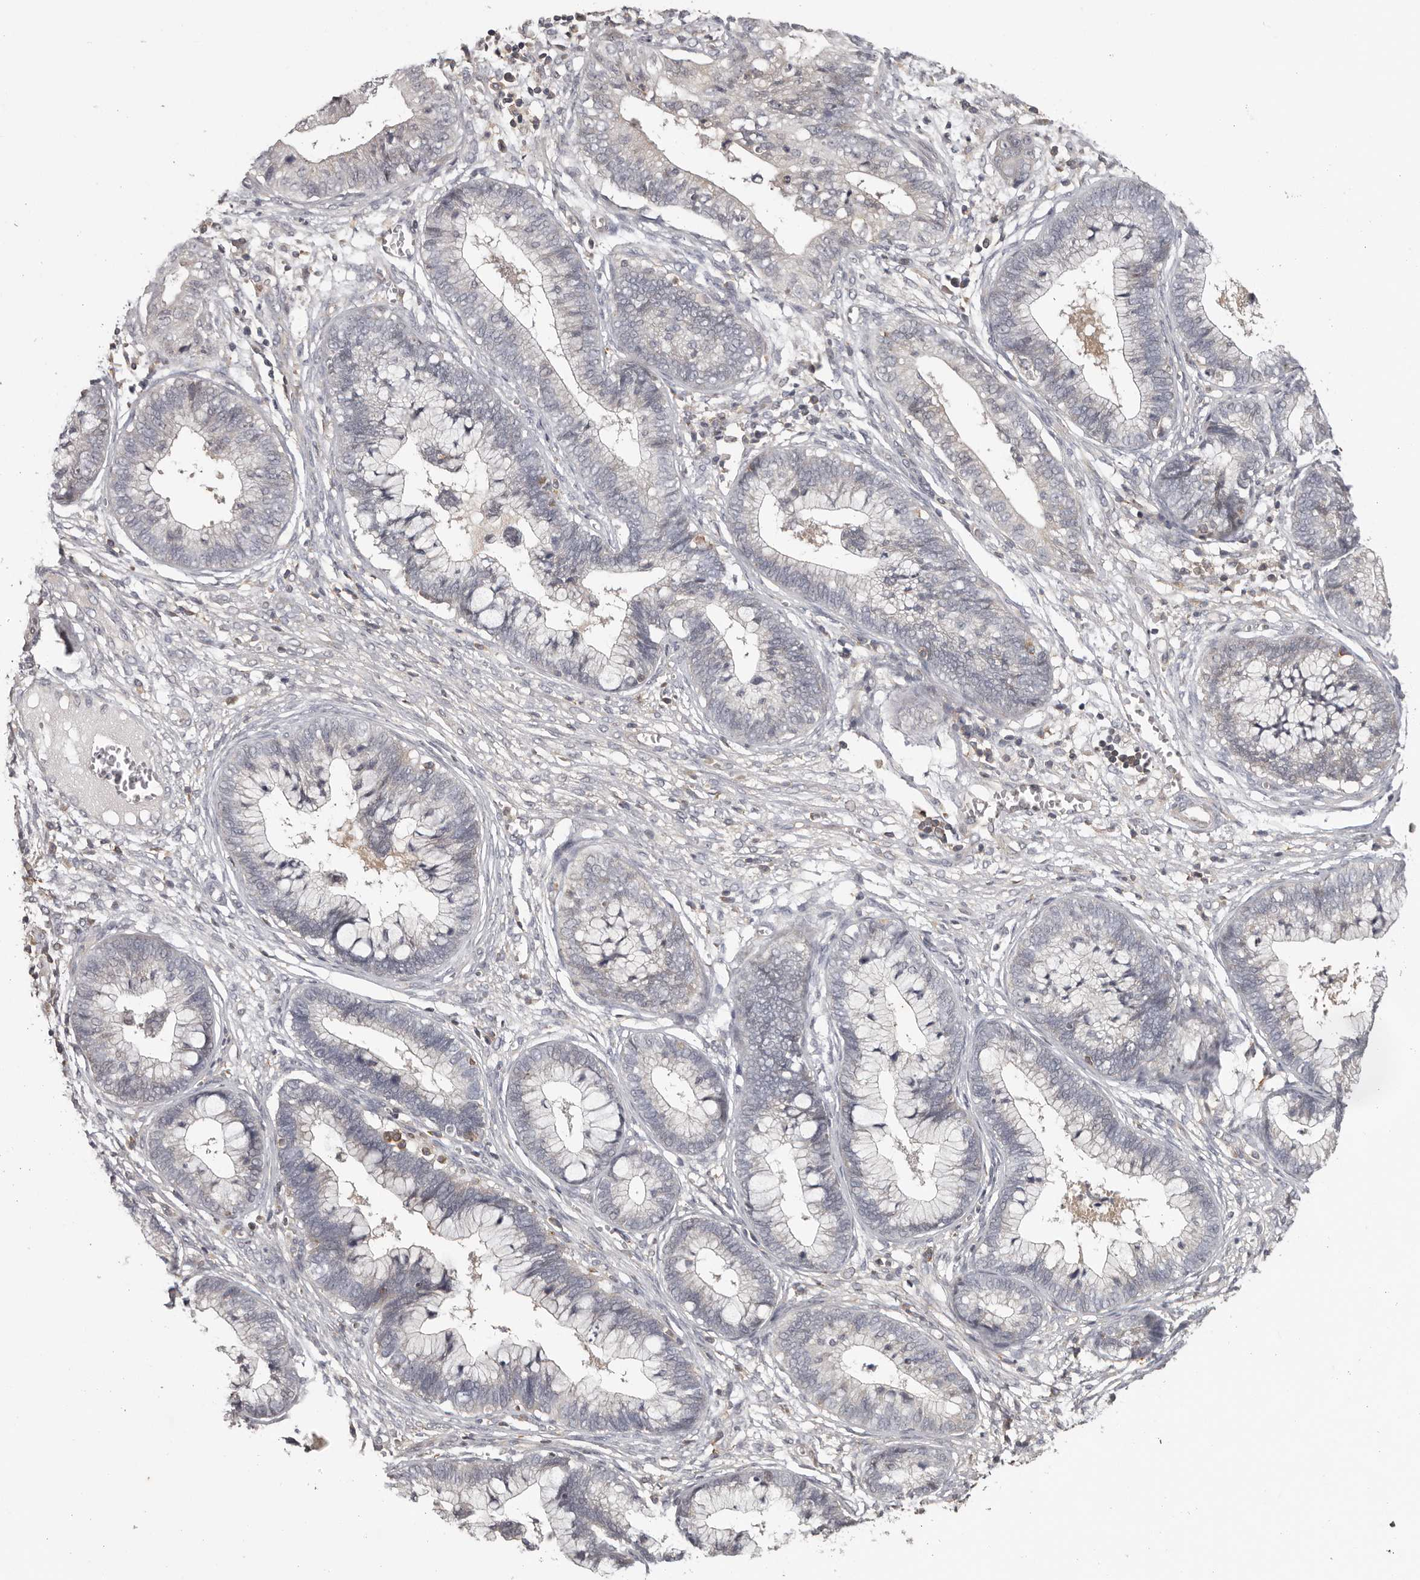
{"staining": {"intensity": "negative", "quantity": "none", "location": "none"}, "tissue": "cervical cancer", "cell_type": "Tumor cells", "image_type": "cancer", "snomed": [{"axis": "morphology", "description": "Adenocarcinoma, NOS"}, {"axis": "topography", "description": "Cervix"}], "caption": "Human cervical cancer (adenocarcinoma) stained for a protein using IHC demonstrates no expression in tumor cells.", "gene": "ANKRD44", "patient": {"sex": "female", "age": 44}}